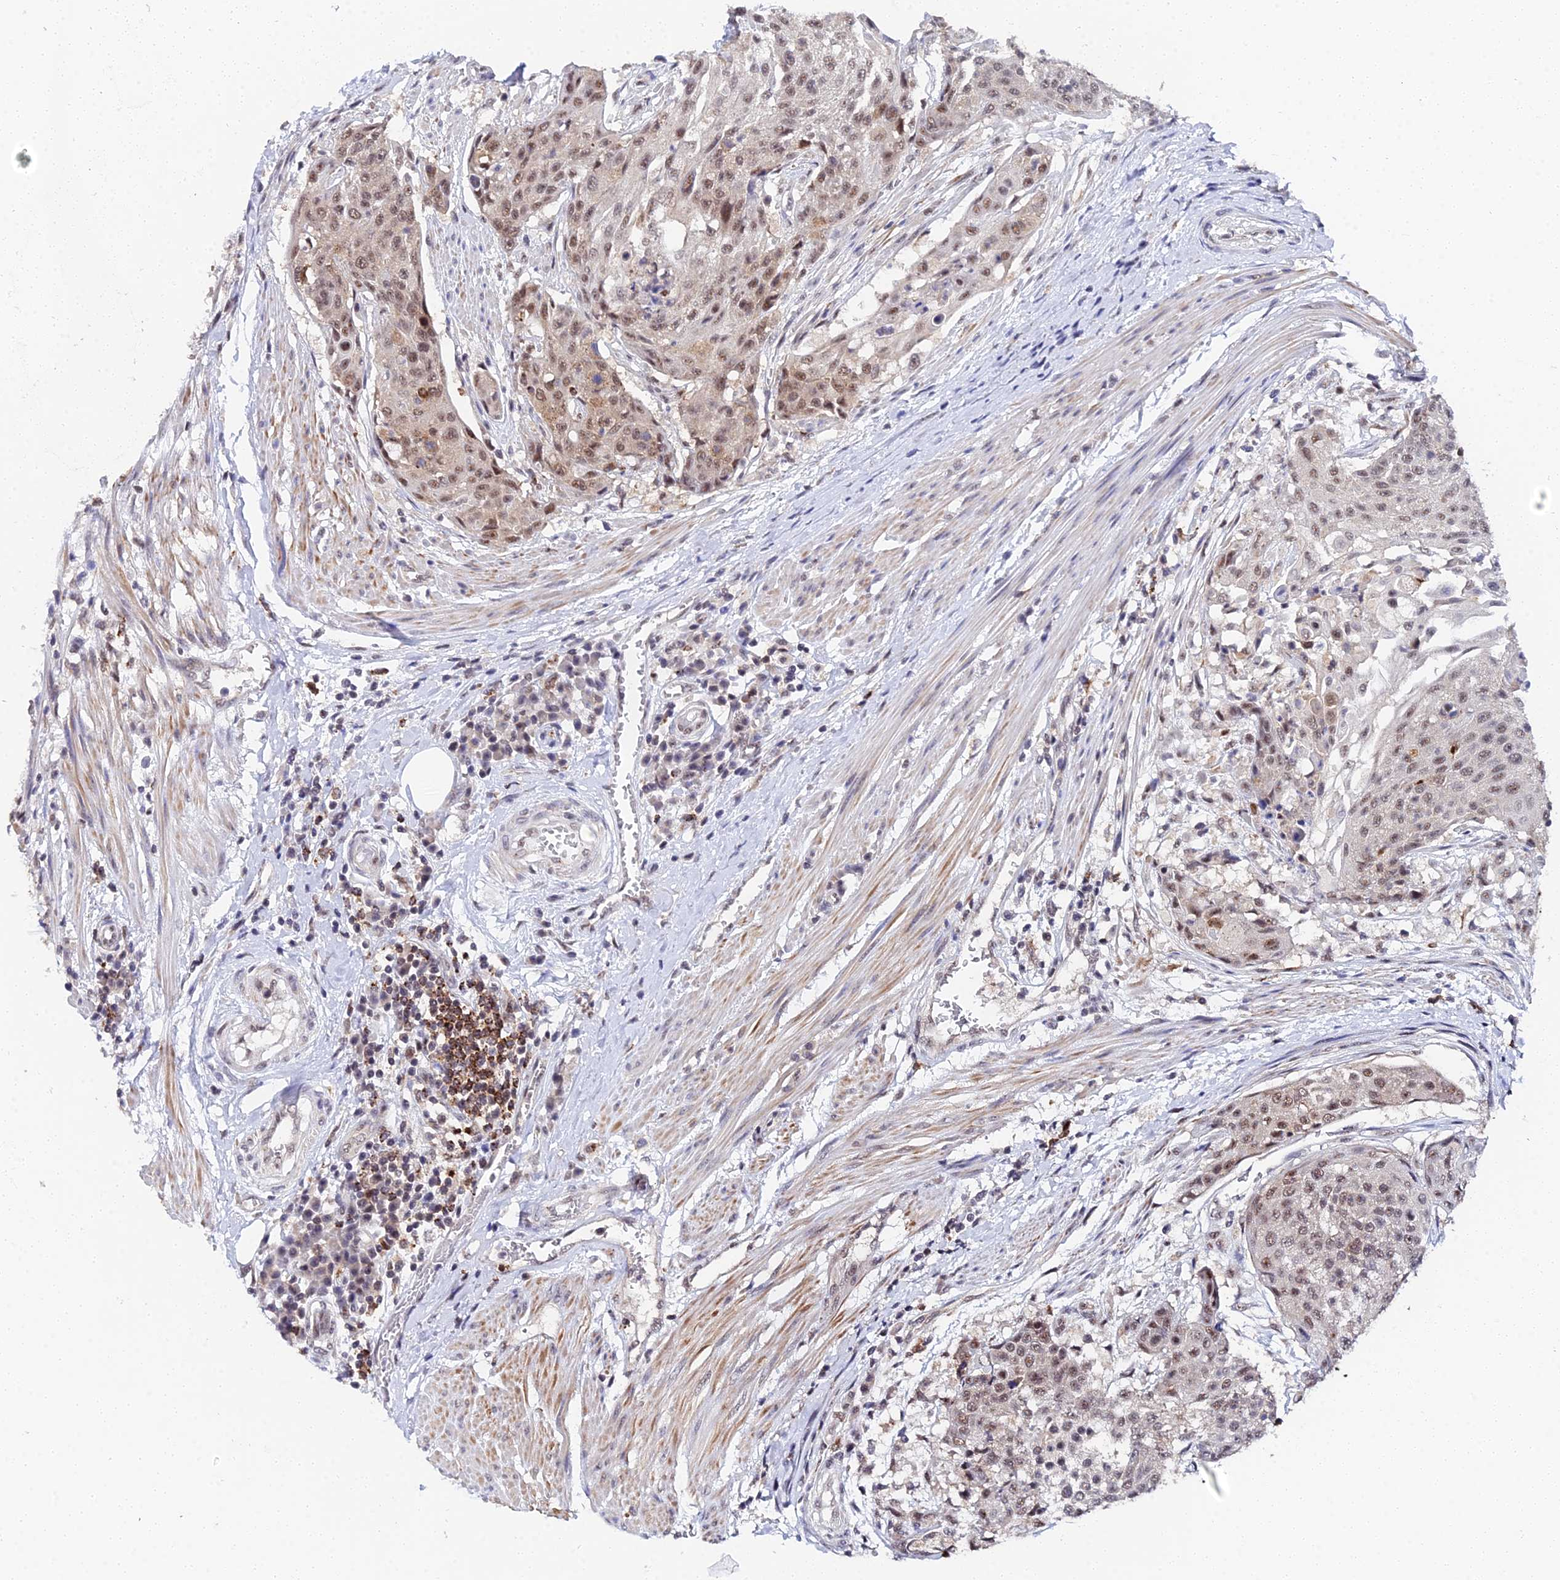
{"staining": {"intensity": "moderate", "quantity": ">75%", "location": "cytoplasmic/membranous,nuclear"}, "tissue": "urothelial cancer", "cell_type": "Tumor cells", "image_type": "cancer", "snomed": [{"axis": "morphology", "description": "Urothelial carcinoma, High grade"}, {"axis": "topography", "description": "Urinary bladder"}], "caption": "The photomicrograph exhibits immunohistochemical staining of high-grade urothelial carcinoma. There is moderate cytoplasmic/membranous and nuclear expression is present in approximately >75% of tumor cells.", "gene": "MAGOHB", "patient": {"sex": "female", "age": 63}}